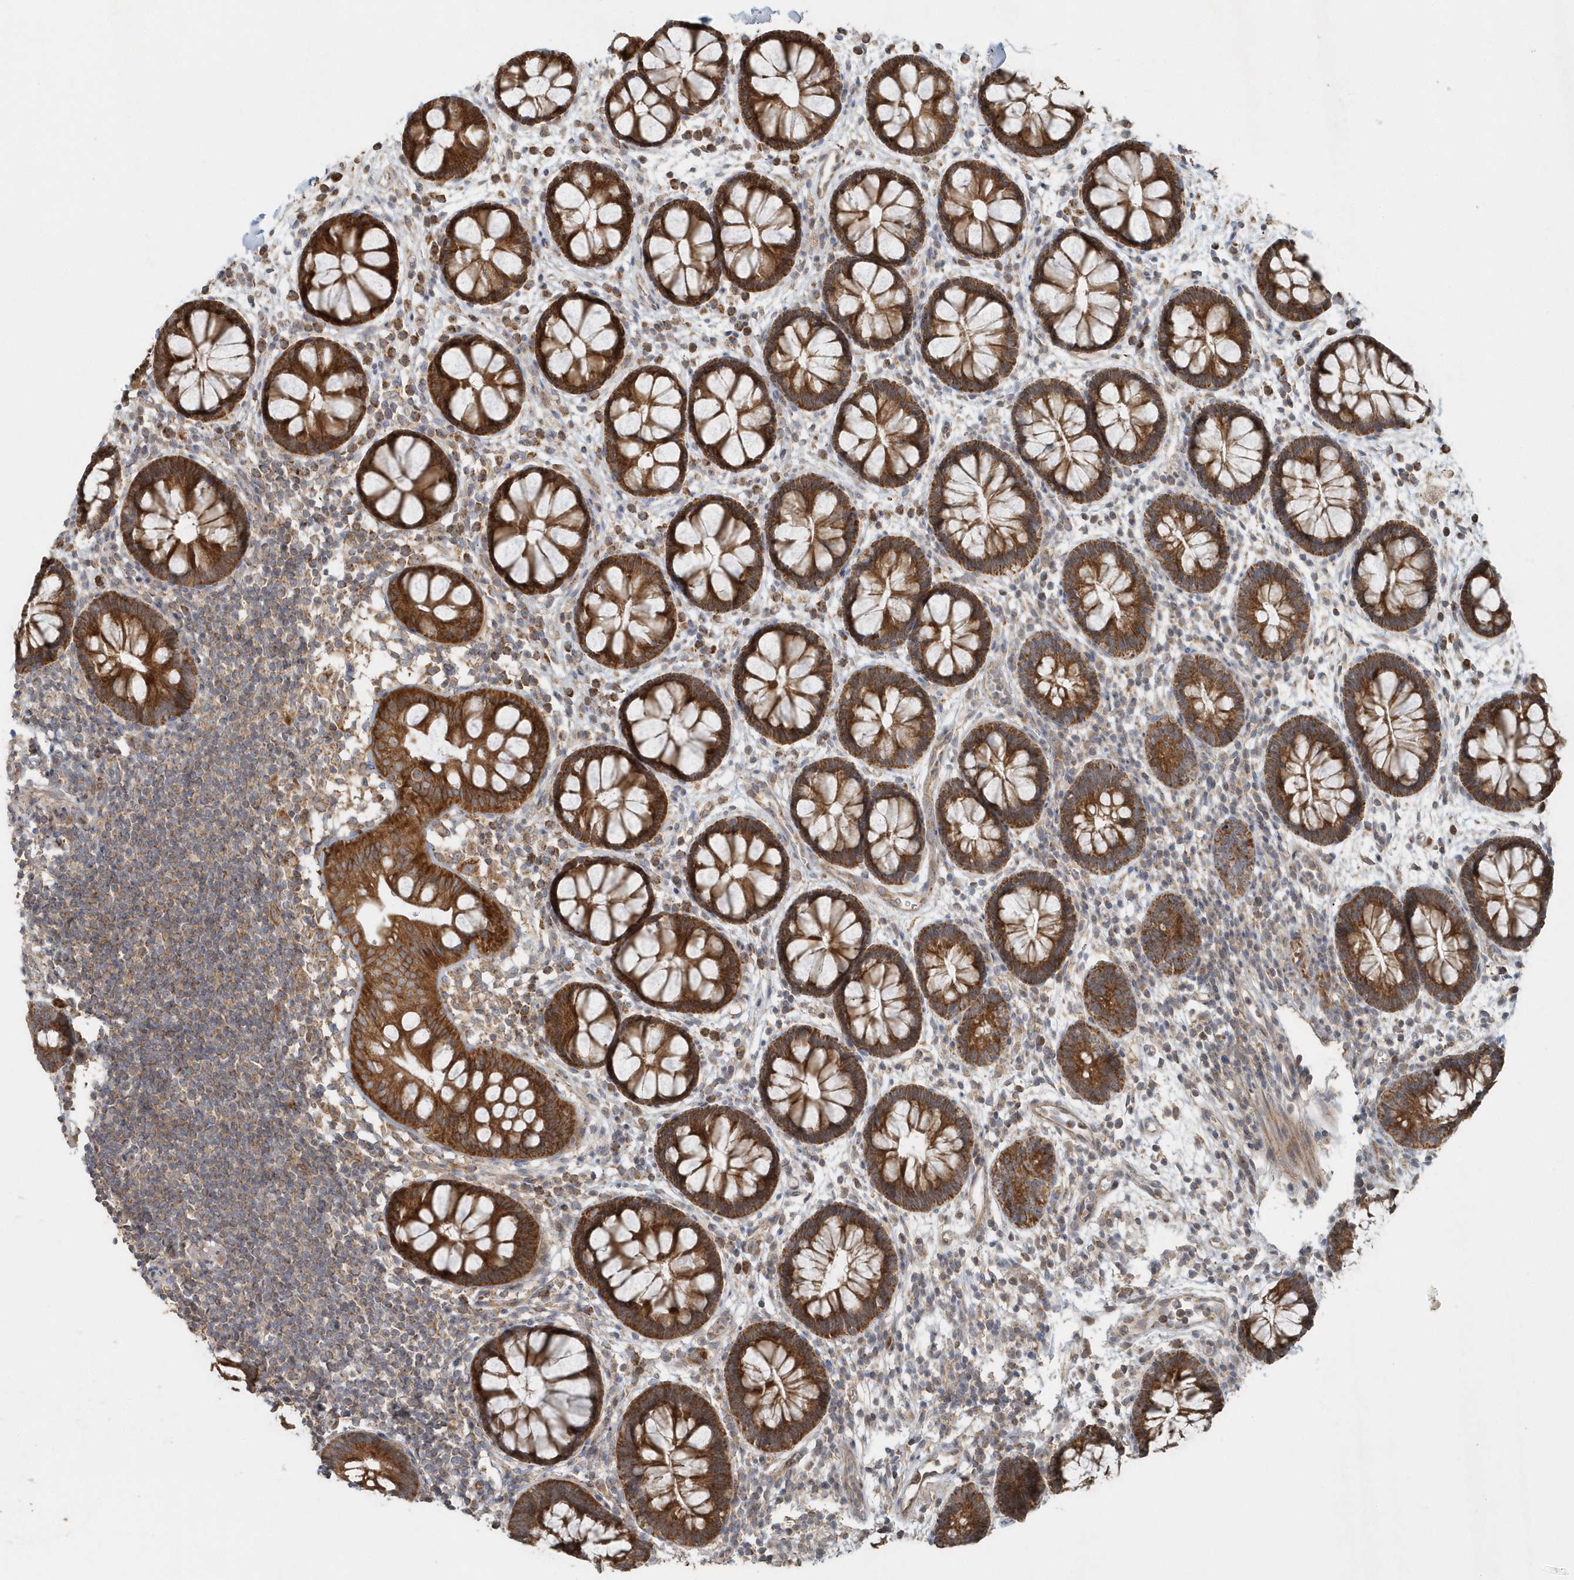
{"staining": {"intensity": "strong", "quantity": ">75%", "location": "cytoplasmic/membranous"}, "tissue": "rectum", "cell_type": "Glandular cells", "image_type": "normal", "snomed": [{"axis": "morphology", "description": "Normal tissue, NOS"}, {"axis": "topography", "description": "Rectum"}], "caption": "Glandular cells display strong cytoplasmic/membranous positivity in approximately >75% of cells in unremarkable rectum.", "gene": "MMUT", "patient": {"sex": "female", "age": 24}}